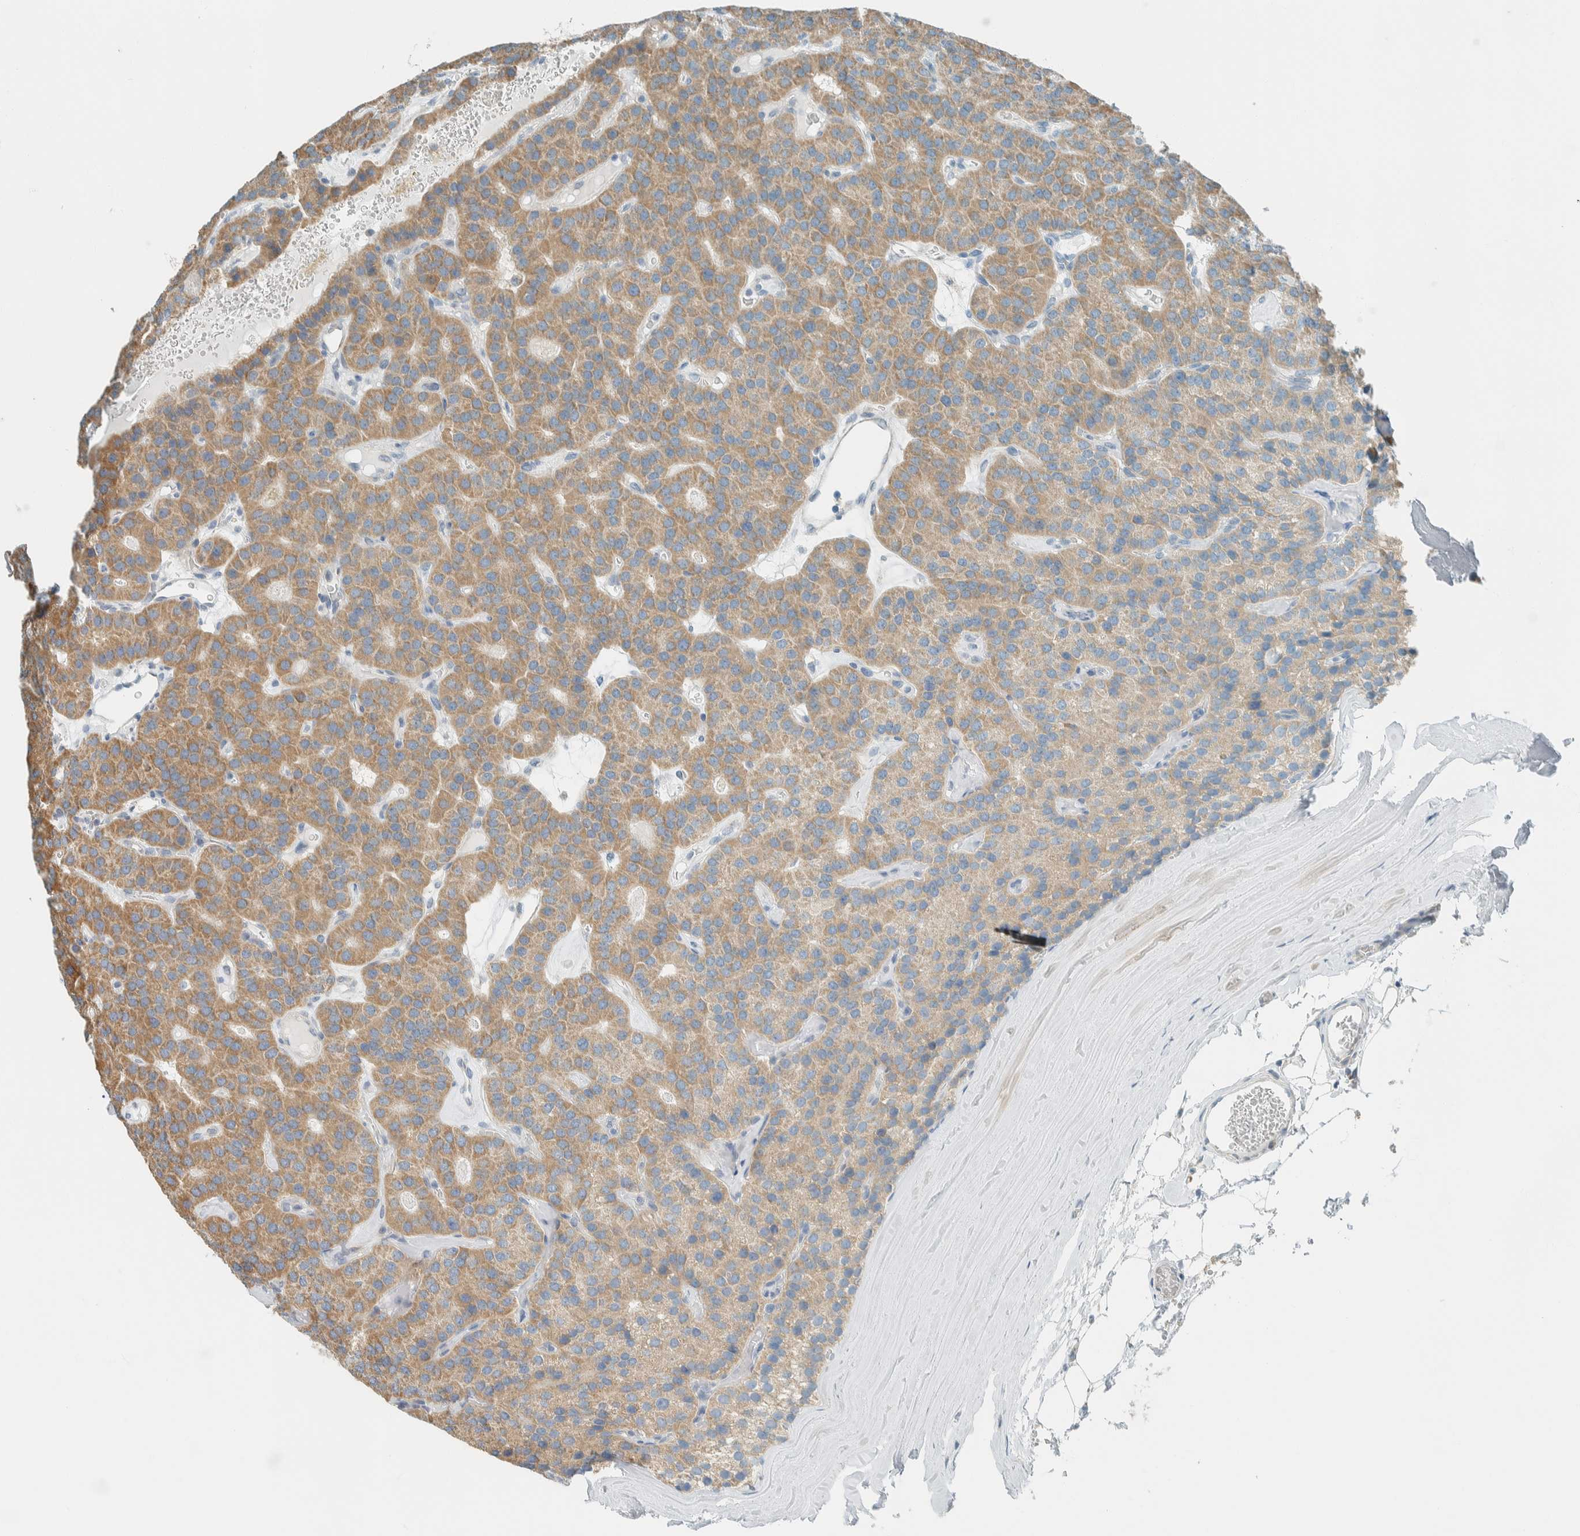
{"staining": {"intensity": "moderate", "quantity": "25%-75%", "location": "cytoplasmic/membranous"}, "tissue": "parathyroid gland", "cell_type": "Glandular cells", "image_type": "normal", "snomed": [{"axis": "morphology", "description": "Normal tissue, NOS"}, {"axis": "morphology", "description": "Adenoma, NOS"}, {"axis": "topography", "description": "Parathyroid gland"}], "caption": "Immunohistochemical staining of unremarkable parathyroid gland shows medium levels of moderate cytoplasmic/membranous expression in approximately 25%-75% of glandular cells. (DAB = brown stain, brightfield microscopy at high magnification).", "gene": "AARSD1", "patient": {"sex": "female", "age": 86}}